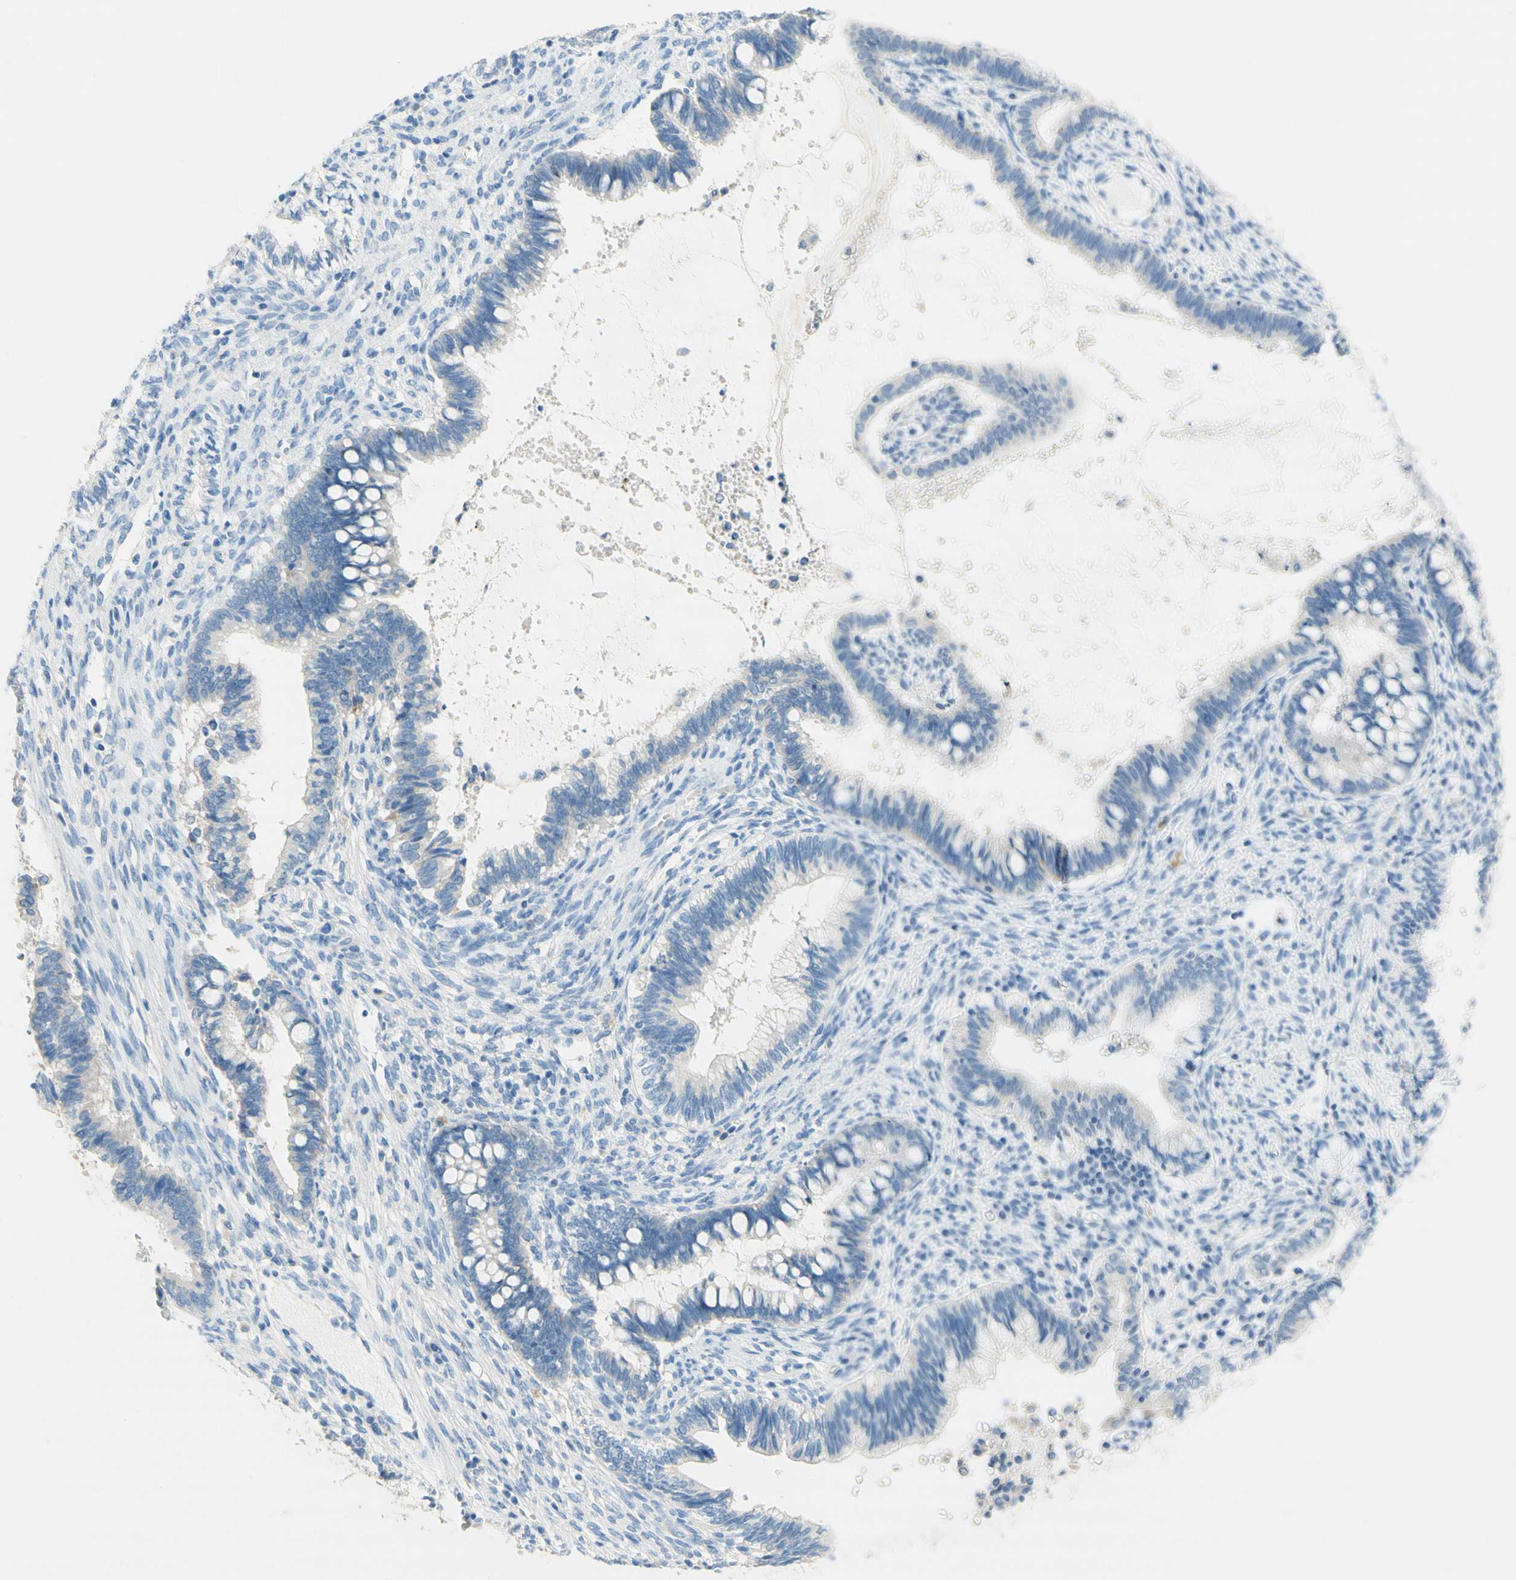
{"staining": {"intensity": "negative", "quantity": "none", "location": "none"}, "tissue": "cervical cancer", "cell_type": "Tumor cells", "image_type": "cancer", "snomed": [{"axis": "morphology", "description": "Adenocarcinoma, NOS"}, {"axis": "topography", "description": "Cervix"}], "caption": "The photomicrograph shows no significant expression in tumor cells of cervical cancer.", "gene": "POLR2J3", "patient": {"sex": "female", "age": 44}}